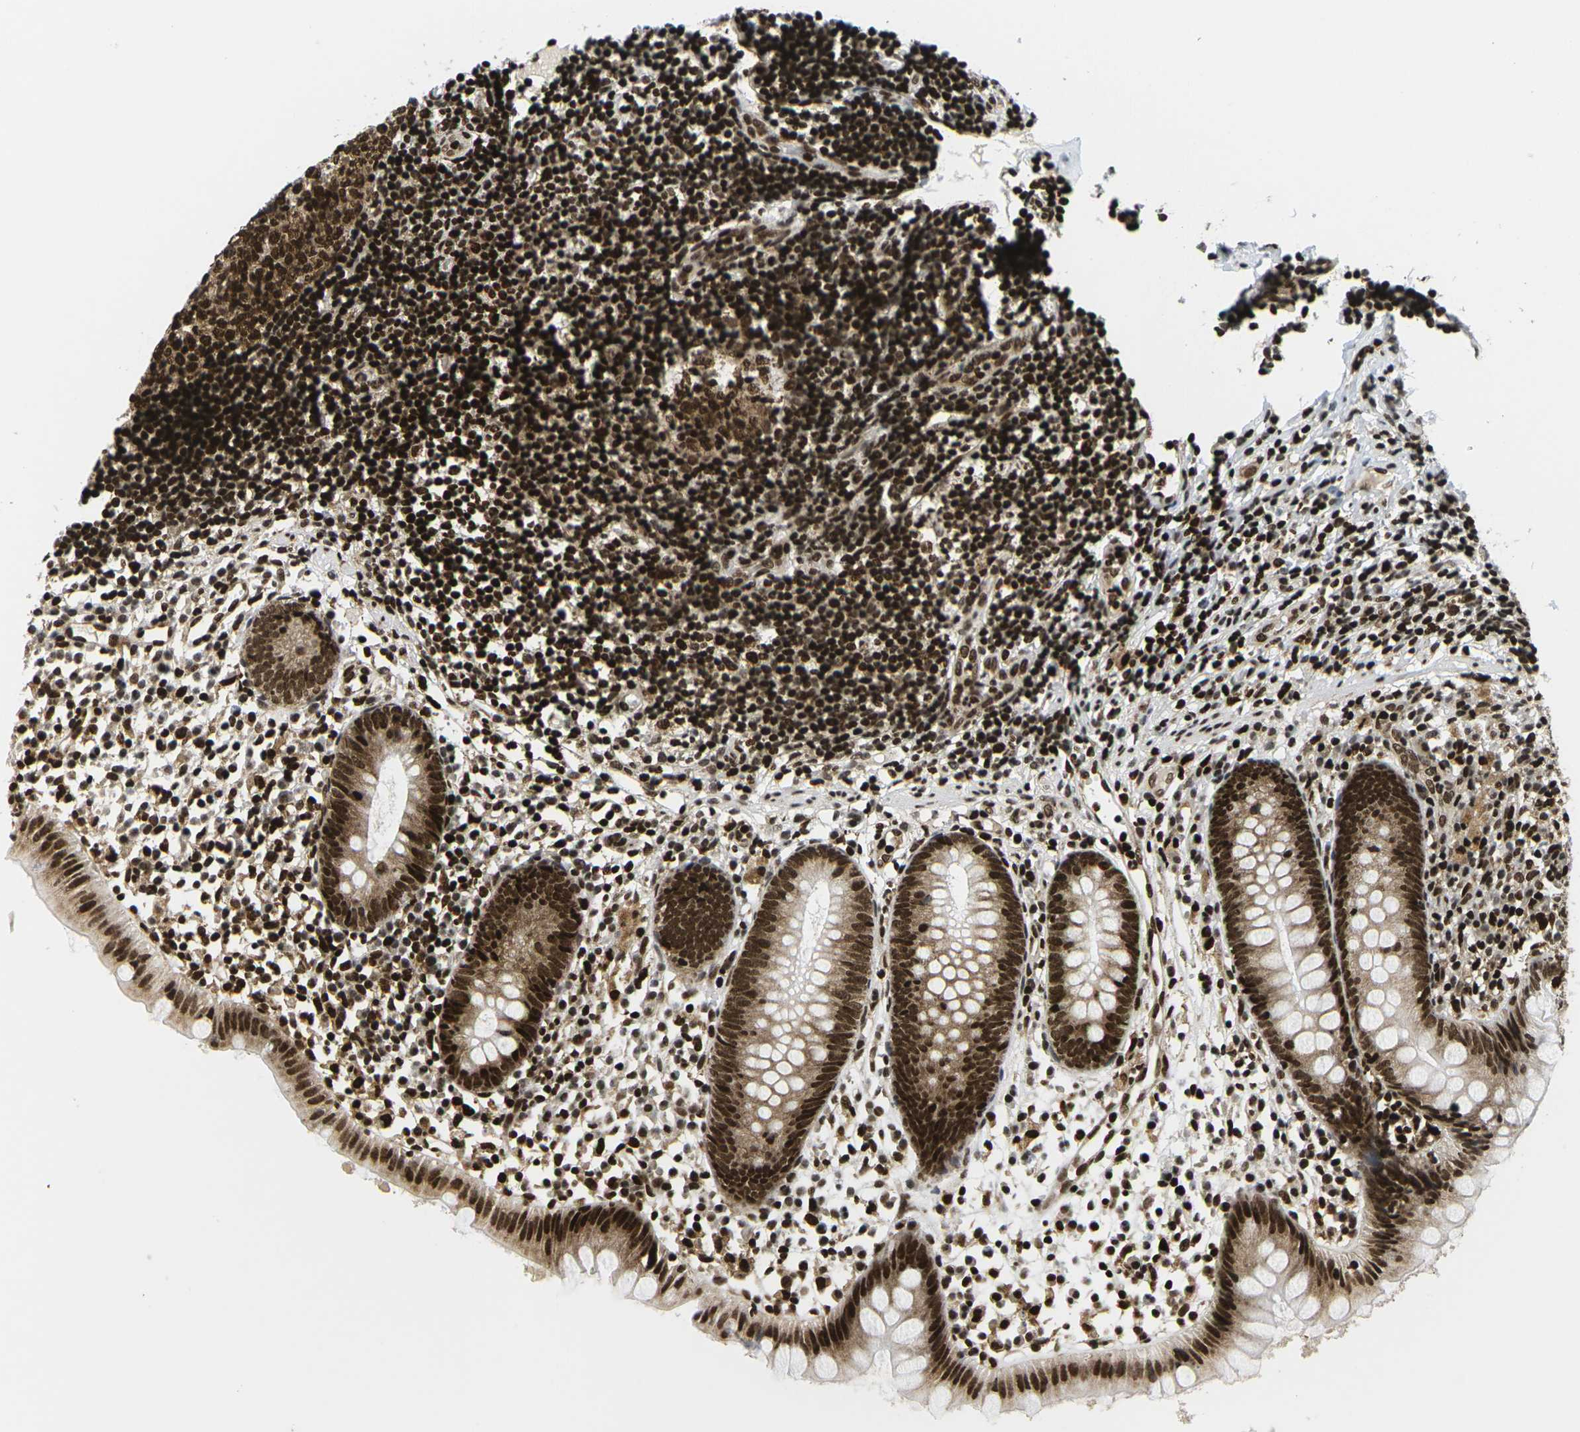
{"staining": {"intensity": "strong", "quantity": ">75%", "location": "cytoplasmic/membranous,nuclear"}, "tissue": "appendix", "cell_type": "Glandular cells", "image_type": "normal", "snomed": [{"axis": "morphology", "description": "Normal tissue, NOS"}, {"axis": "topography", "description": "Appendix"}], "caption": "Strong cytoplasmic/membranous,nuclear expression for a protein is present in about >75% of glandular cells of unremarkable appendix using immunohistochemistry.", "gene": "CELF1", "patient": {"sex": "female", "age": 20}}